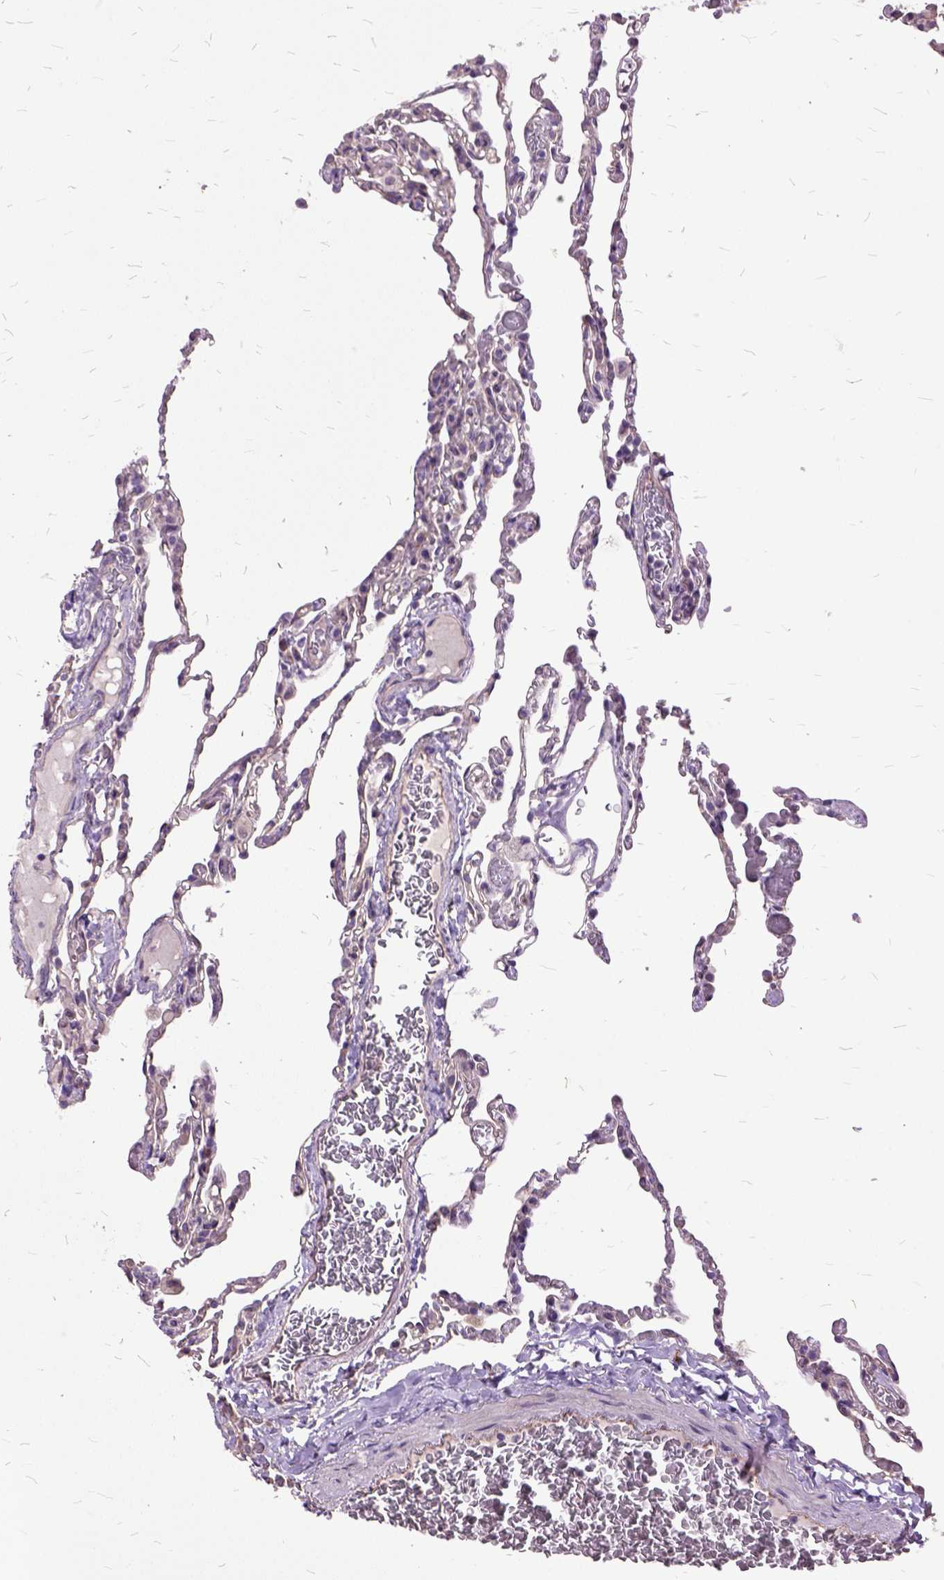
{"staining": {"intensity": "negative", "quantity": "none", "location": "none"}, "tissue": "lung", "cell_type": "Alveolar cells", "image_type": "normal", "snomed": [{"axis": "morphology", "description": "Normal tissue, NOS"}, {"axis": "topography", "description": "Lung"}], "caption": "Alveolar cells show no significant protein expression in unremarkable lung. (IHC, brightfield microscopy, high magnification).", "gene": "AREG", "patient": {"sex": "female", "age": 43}}